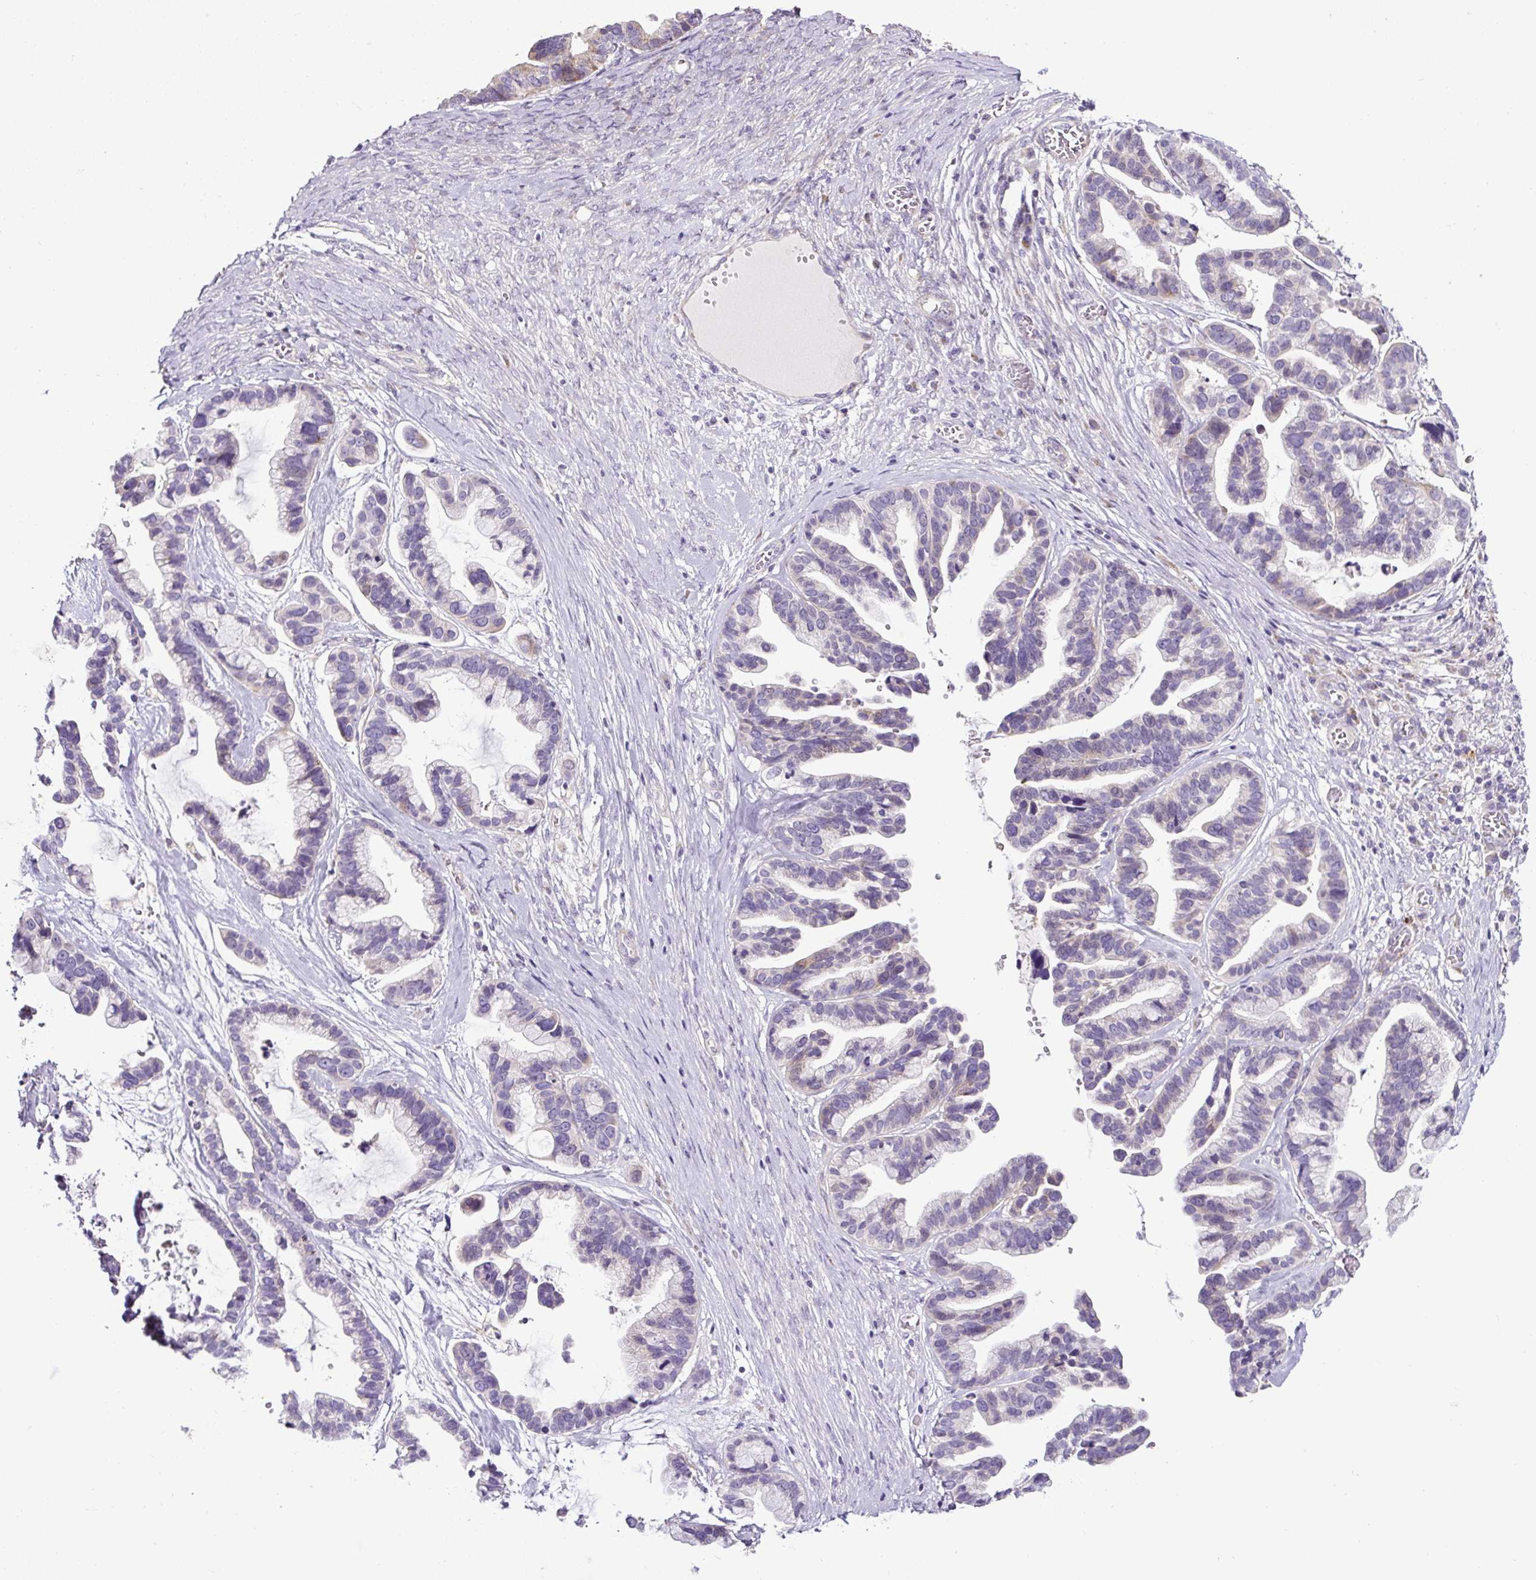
{"staining": {"intensity": "negative", "quantity": "none", "location": "none"}, "tissue": "ovarian cancer", "cell_type": "Tumor cells", "image_type": "cancer", "snomed": [{"axis": "morphology", "description": "Cystadenocarcinoma, serous, NOS"}, {"axis": "topography", "description": "Ovary"}], "caption": "IHC of ovarian cancer (serous cystadenocarcinoma) reveals no expression in tumor cells. Brightfield microscopy of immunohistochemistry (IHC) stained with DAB (3,3'-diaminobenzidine) (brown) and hematoxylin (blue), captured at high magnification.", "gene": "HPS4", "patient": {"sex": "female", "age": 56}}